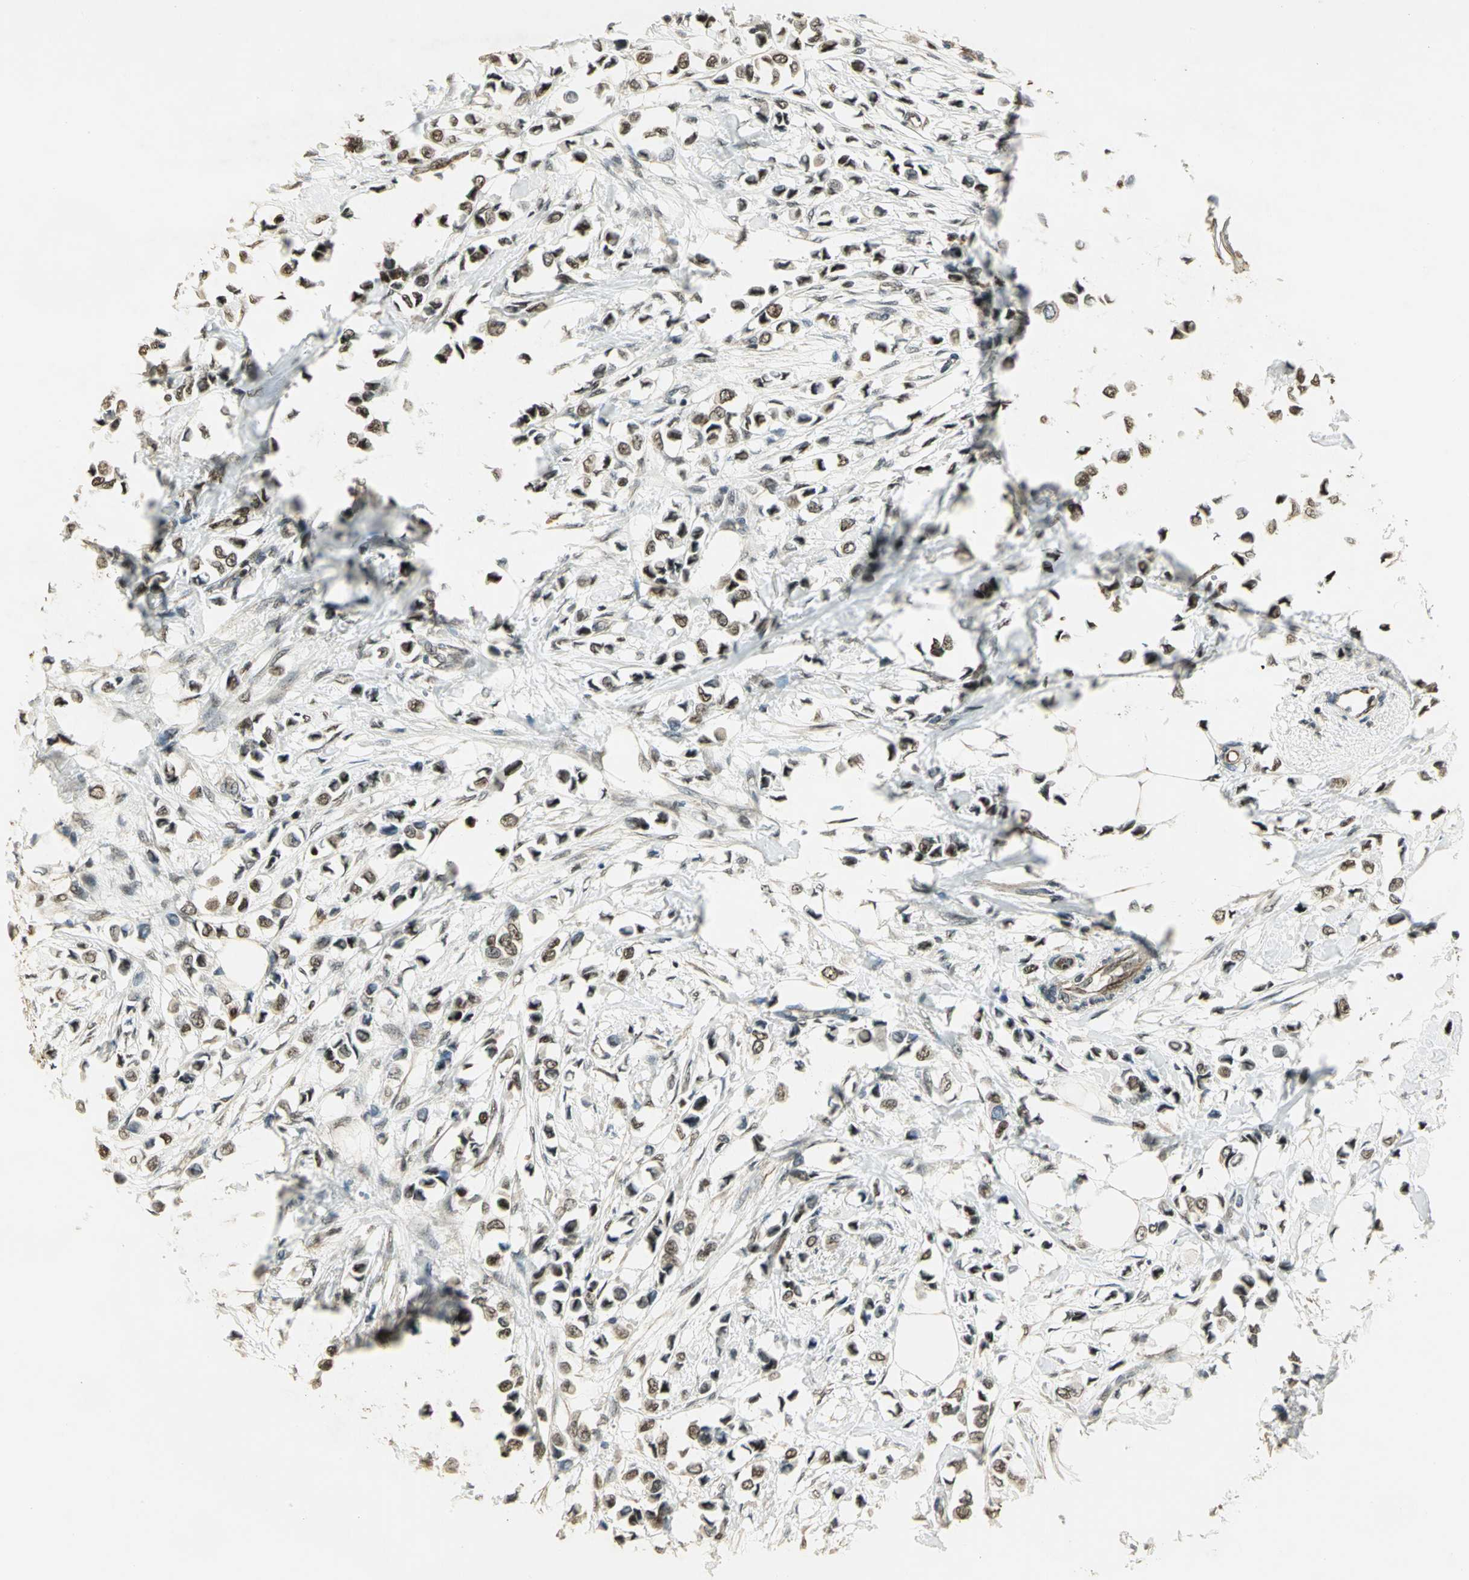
{"staining": {"intensity": "moderate", "quantity": ">75%", "location": "cytoplasmic/membranous,nuclear"}, "tissue": "breast cancer", "cell_type": "Tumor cells", "image_type": "cancer", "snomed": [{"axis": "morphology", "description": "Lobular carcinoma"}, {"axis": "topography", "description": "Breast"}], "caption": "About >75% of tumor cells in human breast lobular carcinoma reveal moderate cytoplasmic/membranous and nuclear protein positivity as visualized by brown immunohistochemical staining.", "gene": "ELF1", "patient": {"sex": "female", "age": 51}}